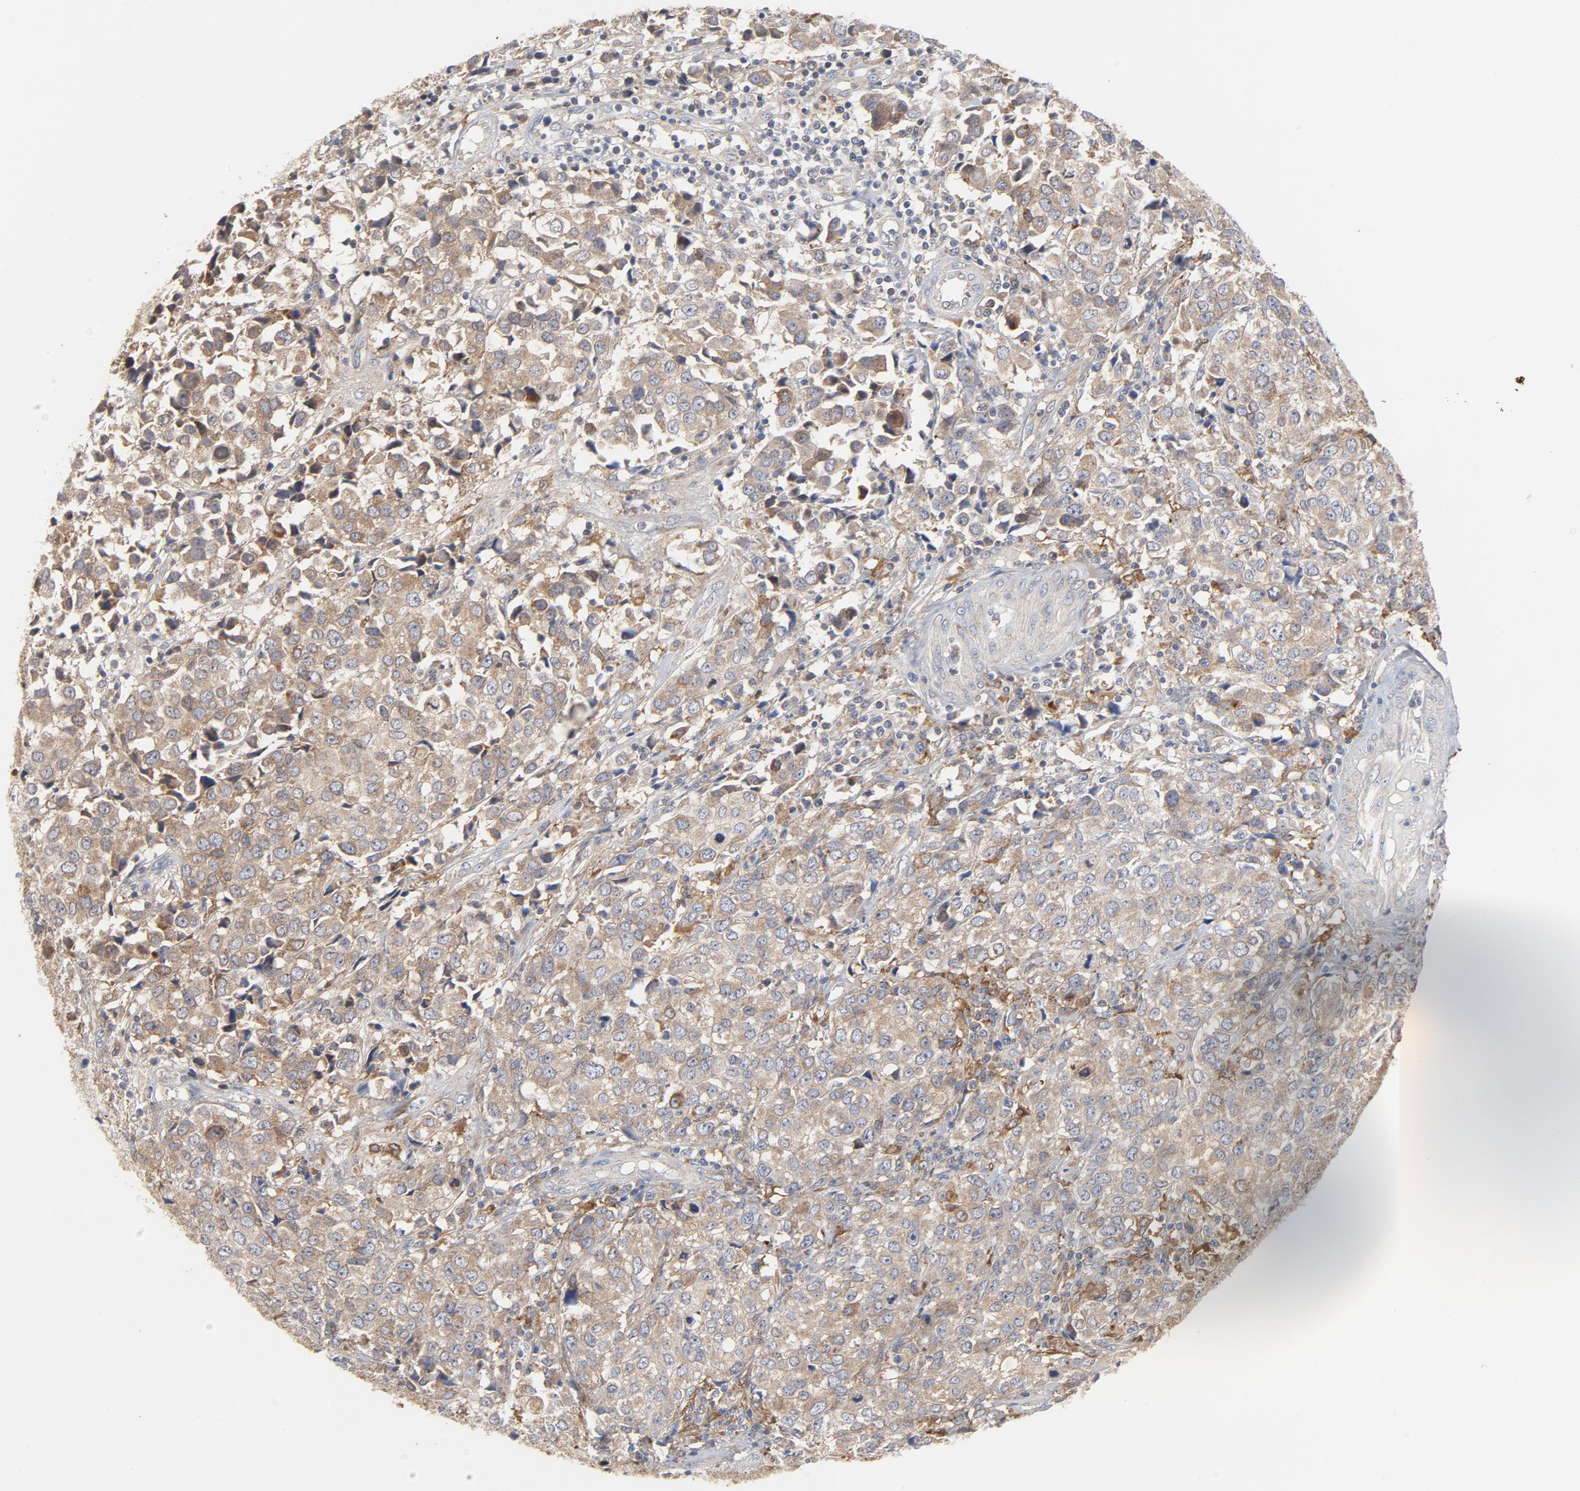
{"staining": {"intensity": "moderate", "quantity": ">75%", "location": "cytoplasmic/membranous"}, "tissue": "urothelial cancer", "cell_type": "Tumor cells", "image_type": "cancer", "snomed": [{"axis": "morphology", "description": "Urothelial carcinoma, High grade"}, {"axis": "topography", "description": "Urinary bladder"}], "caption": "Immunohistochemistry (IHC) staining of high-grade urothelial carcinoma, which reveals medium levels of moderate cytoplasmic/membranous expression in approximately >75% of tumor cells indicating moderate cytoplasmic/membranous protein expression. The staining was performed using DAB (3,3'-diaminobenzidine) (brown) for protein detection and nuclei were counterstained in hematoxylin (blue).", "gene": "RAPGEF4", "patient": {"sex": "female", "age": 75}}